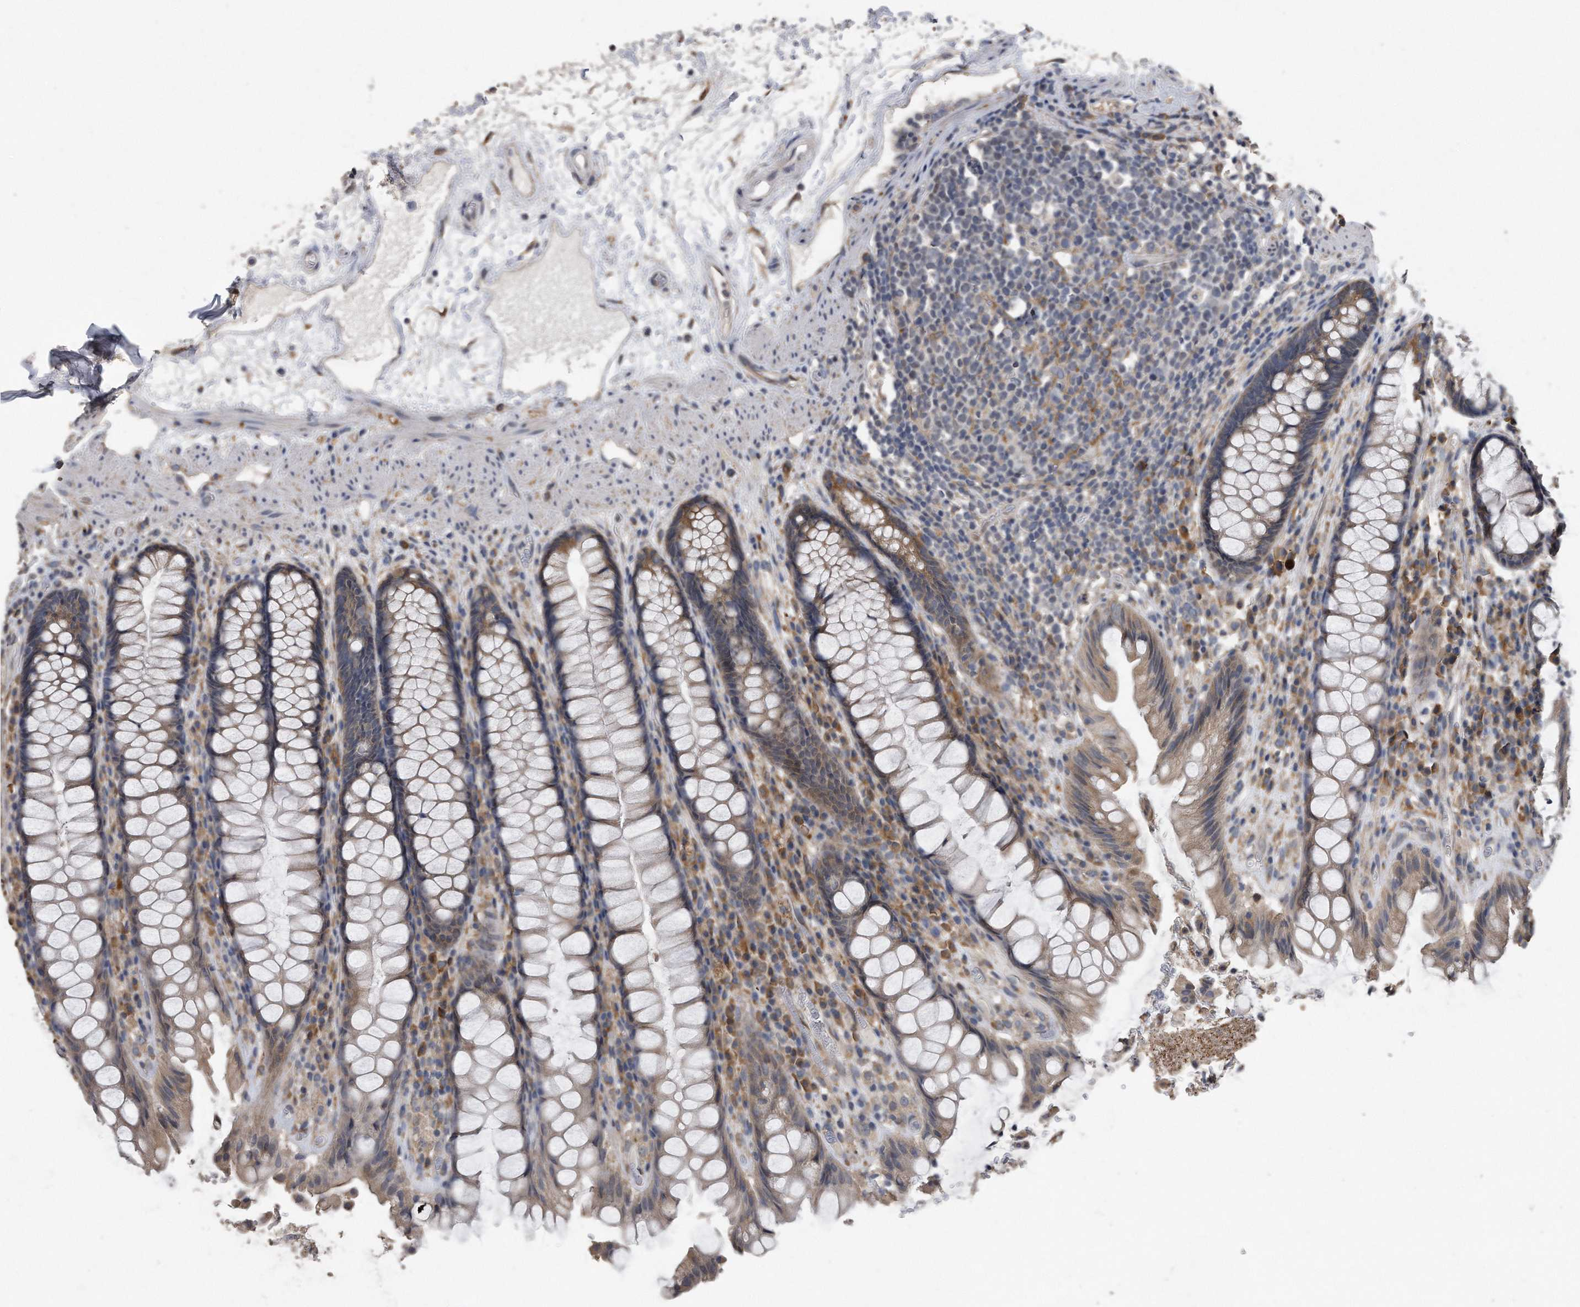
{"staining": {"intensity": "moderate", "quantity": "25%-75%", "location": "cytoplasmic/membranous"}, "tissue": "rectum", "cell_type": "Glandular cells", "image_type": "normal", "snomed": [{"axis": "morphology", "description": "Normal tissue, NOS"}, {"axis": "topography", "description": "Rectum"}], "caption": "Moderate cytoplasmic/membranous protein expression is seen in approximately 25%-75% of glandular cells in rectum. The staining was performed using DAB (3,3'-diaminobenzidine) to visualize the protein expression in brown, while the nuclei were stained in blue with hematoxylin (Magnification: 20x).", "gene": "PCLO", "patient": {"sex": "male", "age": 64}}